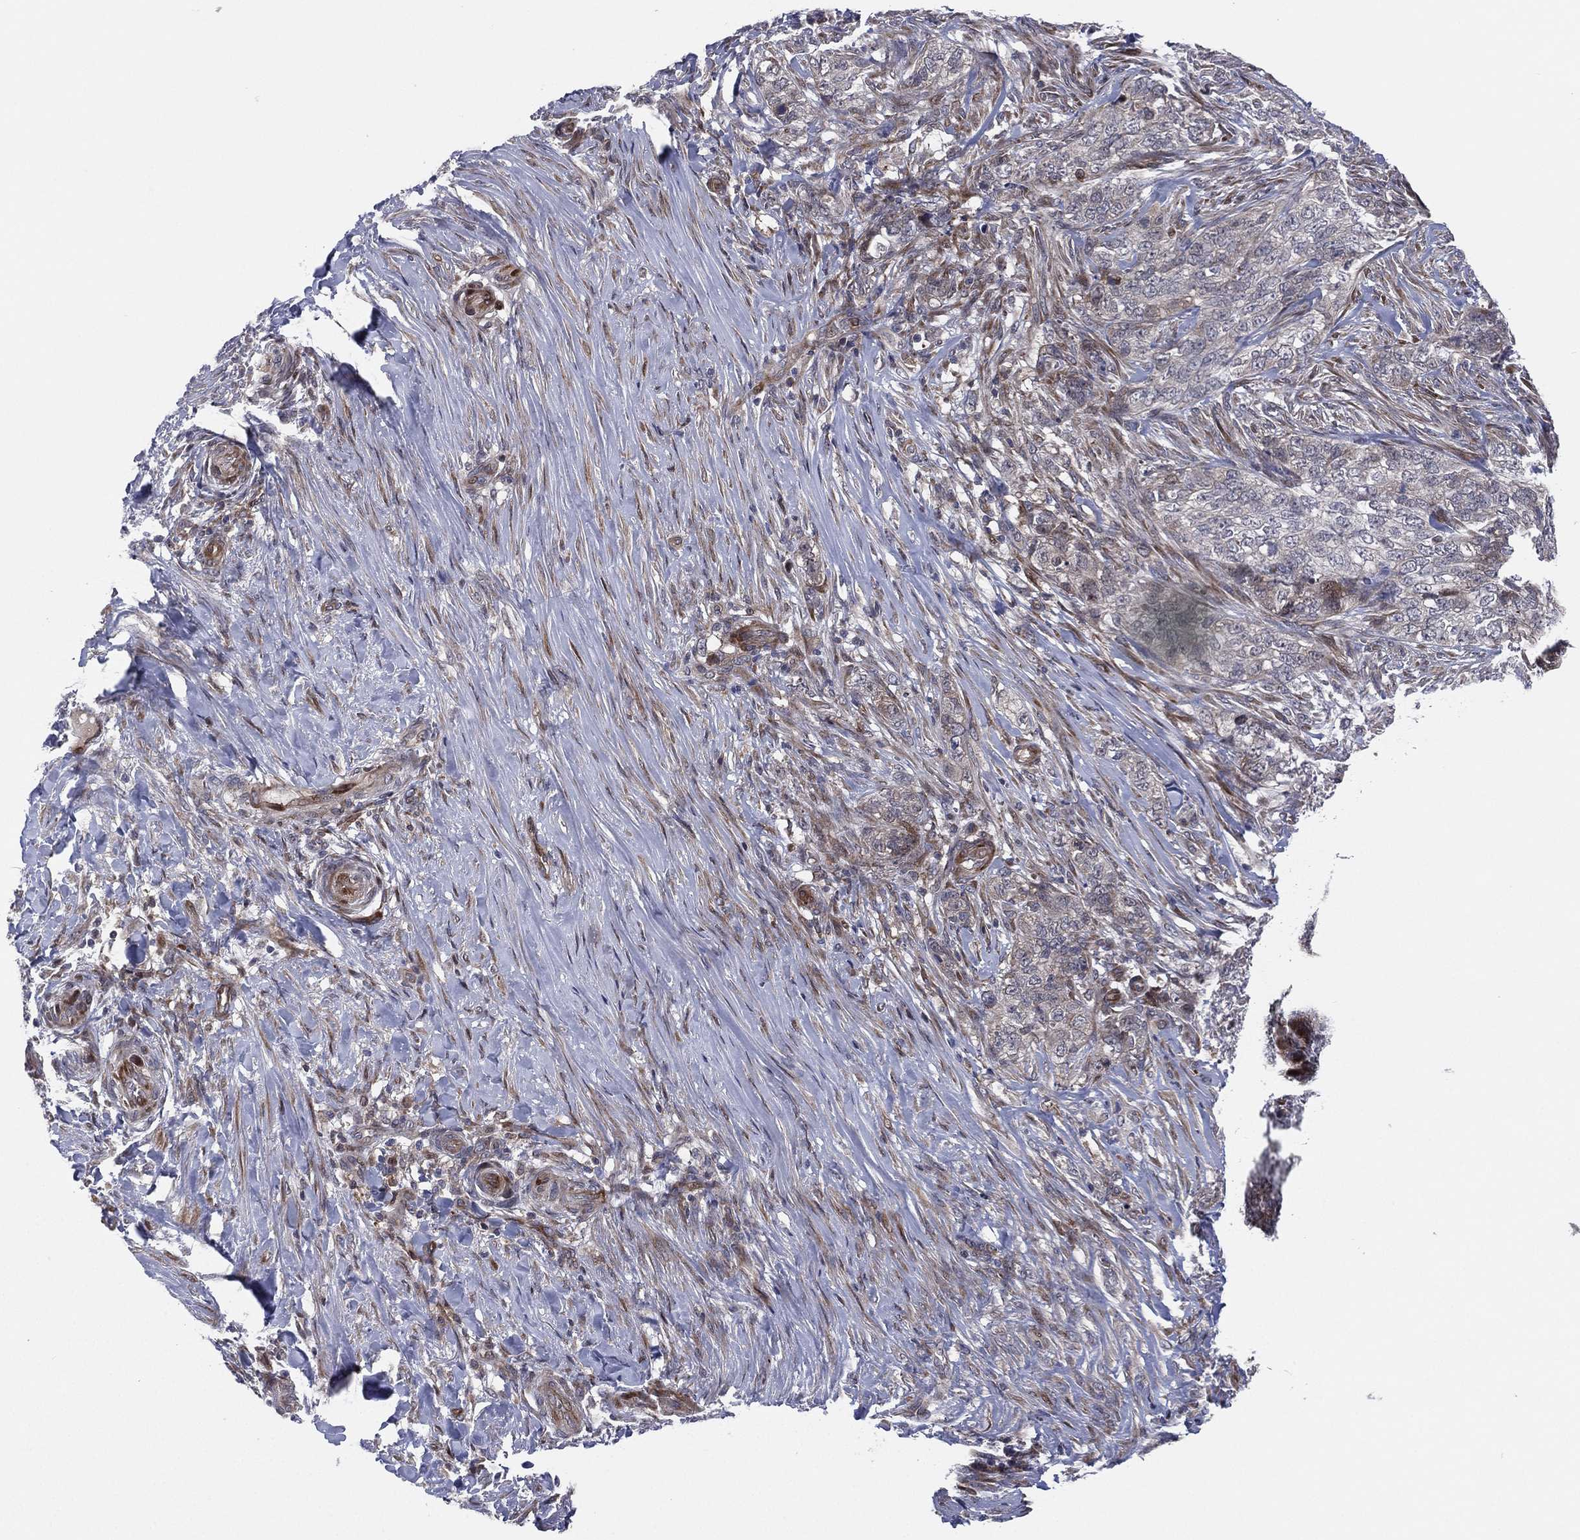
{"staining": {"intensity": "moderate", "quantity": "<25%", "location": "cytoplasmic/membranous"}, "tissue": "skin cancer", "cell_type": "Tumor cells", "image_type": "cancer", "snomed": [{"axis": "morphology", "description": "Basal cell carcinoma"}, {"axis": "topography", "description": "Skin"}], "caption": "This histopathology image exhibits immunohistochemistry (IHC) staining of human skin basal cell carcinoma, with low moderate cytoplasmic/membranous staining in about <25% of tumor cells.", "gene": "UTP14A", "patient": {"sex": "female", "age": 69}}